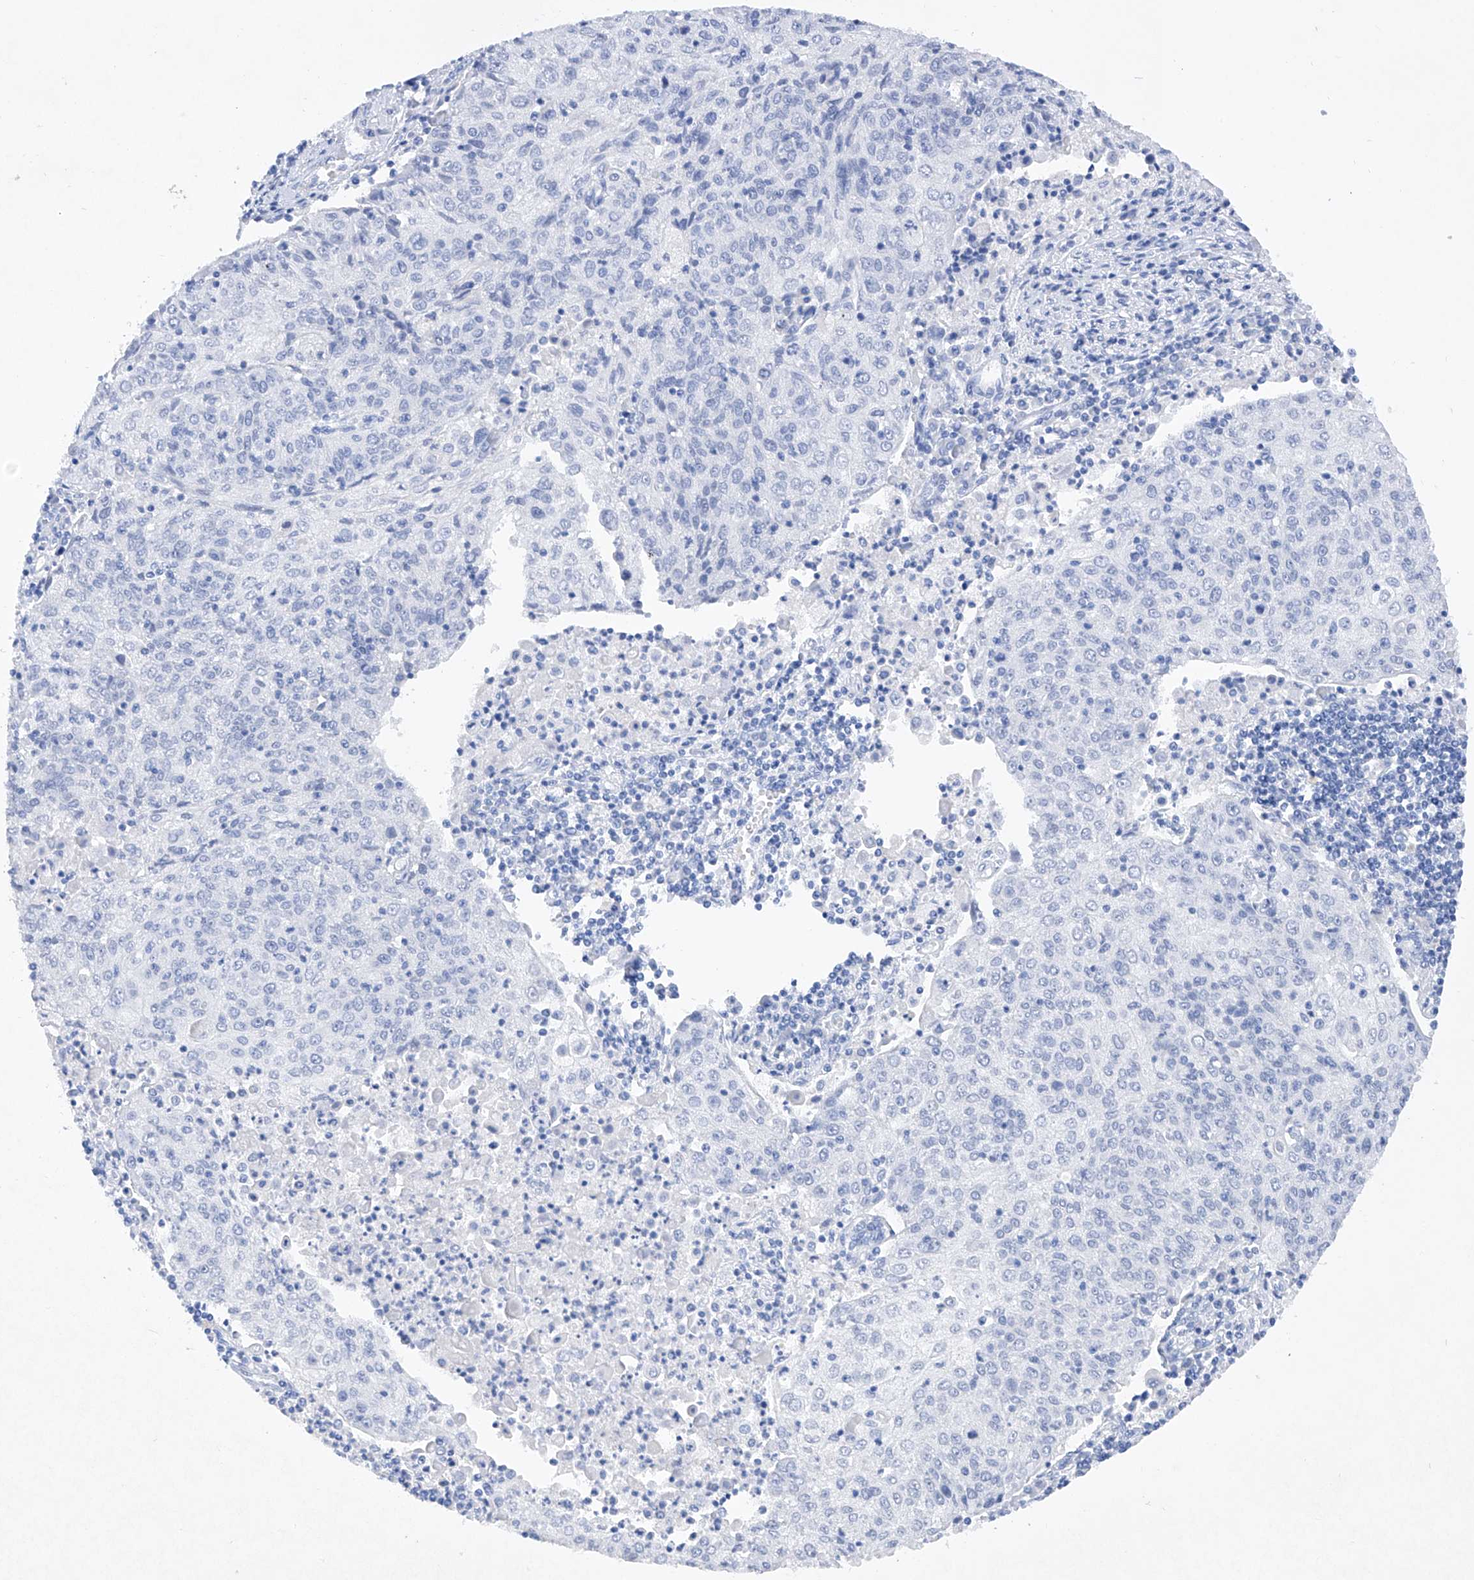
{"staining": {"intensity": "negative", "quantity": "none", "location": "none"}, "tissue": "cervical cancer", "cell_type": "Tumor cells", "image_type": "cancer", "snomed": [{"axis": "morphology", "description": "Squamous cell carcinoma, NOS"}, {"axis": "topography", "description": "Cervix"}], "caption": "The IHC micrograph has no significant staining in tumor cells of cervical cancer tissue.", "gene": "BARX2", "patient": {"sex": "female", "age": 48}}